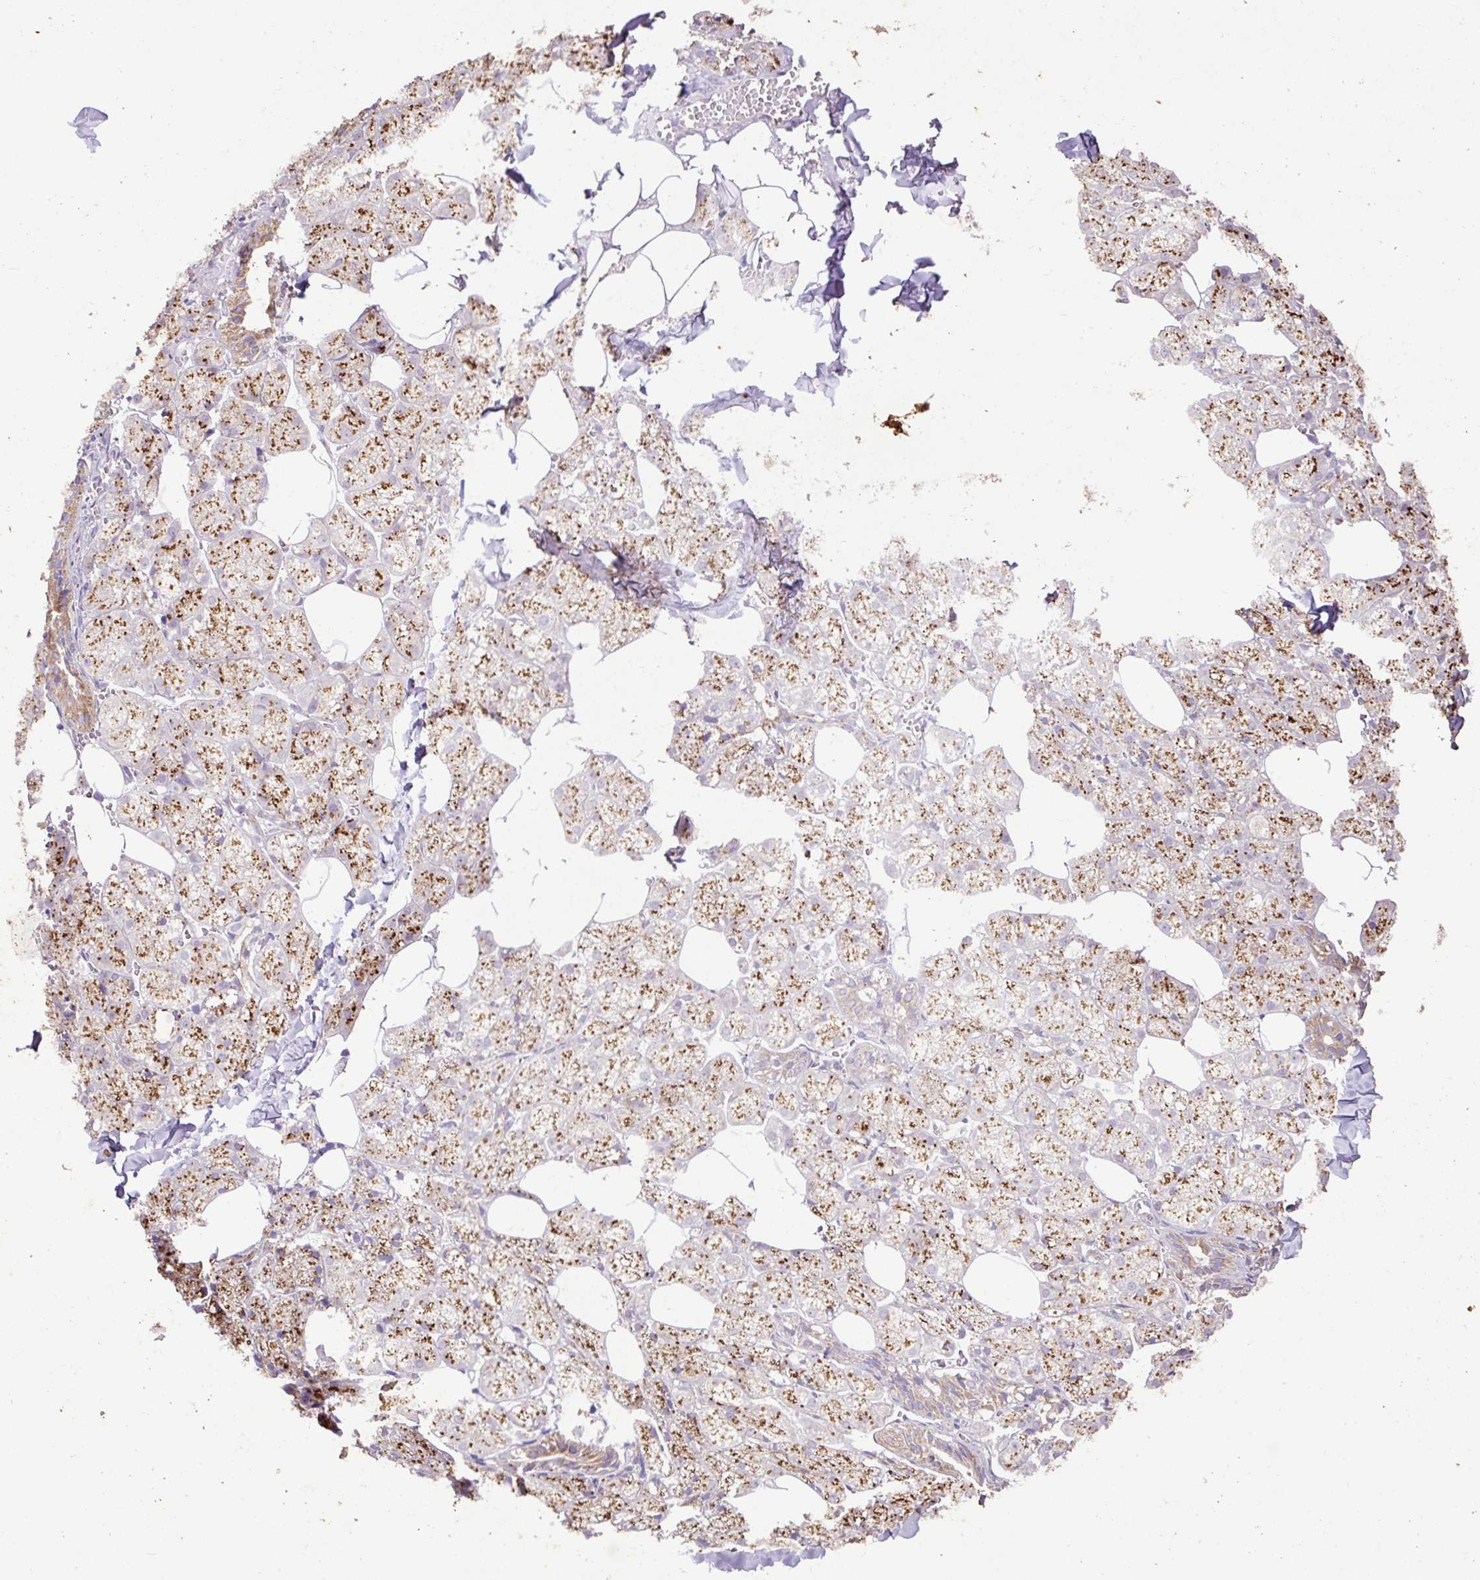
{"staining": {"intensity": "strong", "quantity": ">75%", "location": "cytoplasmic/membranous"}, "tissue": "salivary gland", "cell_type": "Glandular cells", "image_type": "normal", "snomed": [{"axis": "morphology", "description": "Normal tissue, NOS"}, {"axis": "topography", "description": "Salivary gland"}, {"axis": "topography", "description": "Peripheral nerve tissue"}], "caption": "A high amount of strong cytoplasmic/membranous positivity is appreciated in about >75% of glandular cells in unremarkable salivary gland.", "gene": "ABR", "patient": {"sex": "male", "age": 38}}